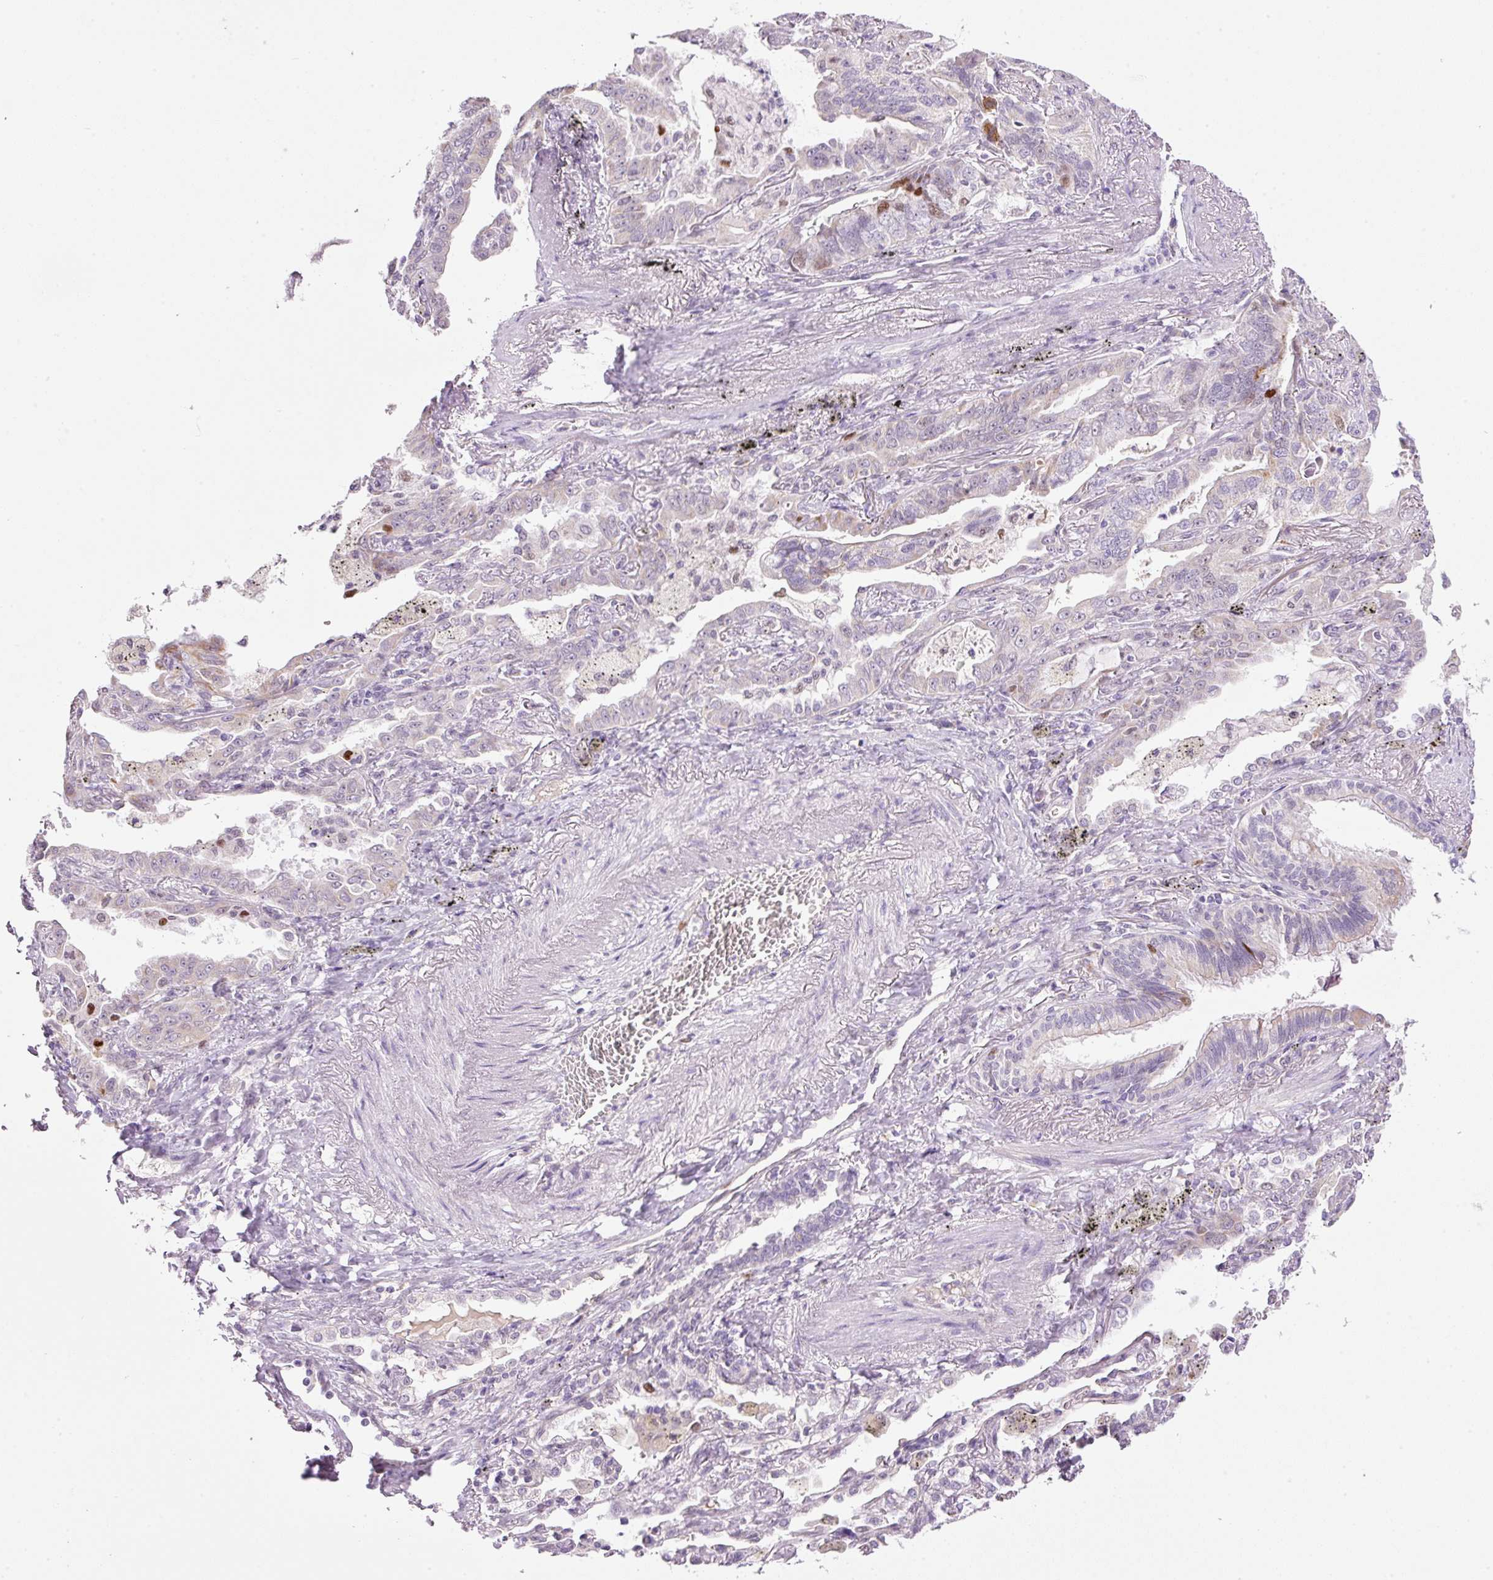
{"staining": {"intensity": "moderate", "quantity": "<25%", "location": "nuclear"}, "tissue": "lung cancer", "cell_type": "Tumor cells", "image_type": "cancer", "snomed": [{"axis": "morphology", "description": "Adenocarcinoma, NOS"}, {"axis": "topography", "description": "Lung"}], "caption": "Lung adenocarcinoma stained with immunohistochemistry shows moderate nuclear expression in approximately <25% of tumor cells.", "gene": "KPNA2", "patient": {"sex": "male", "age": 67}}